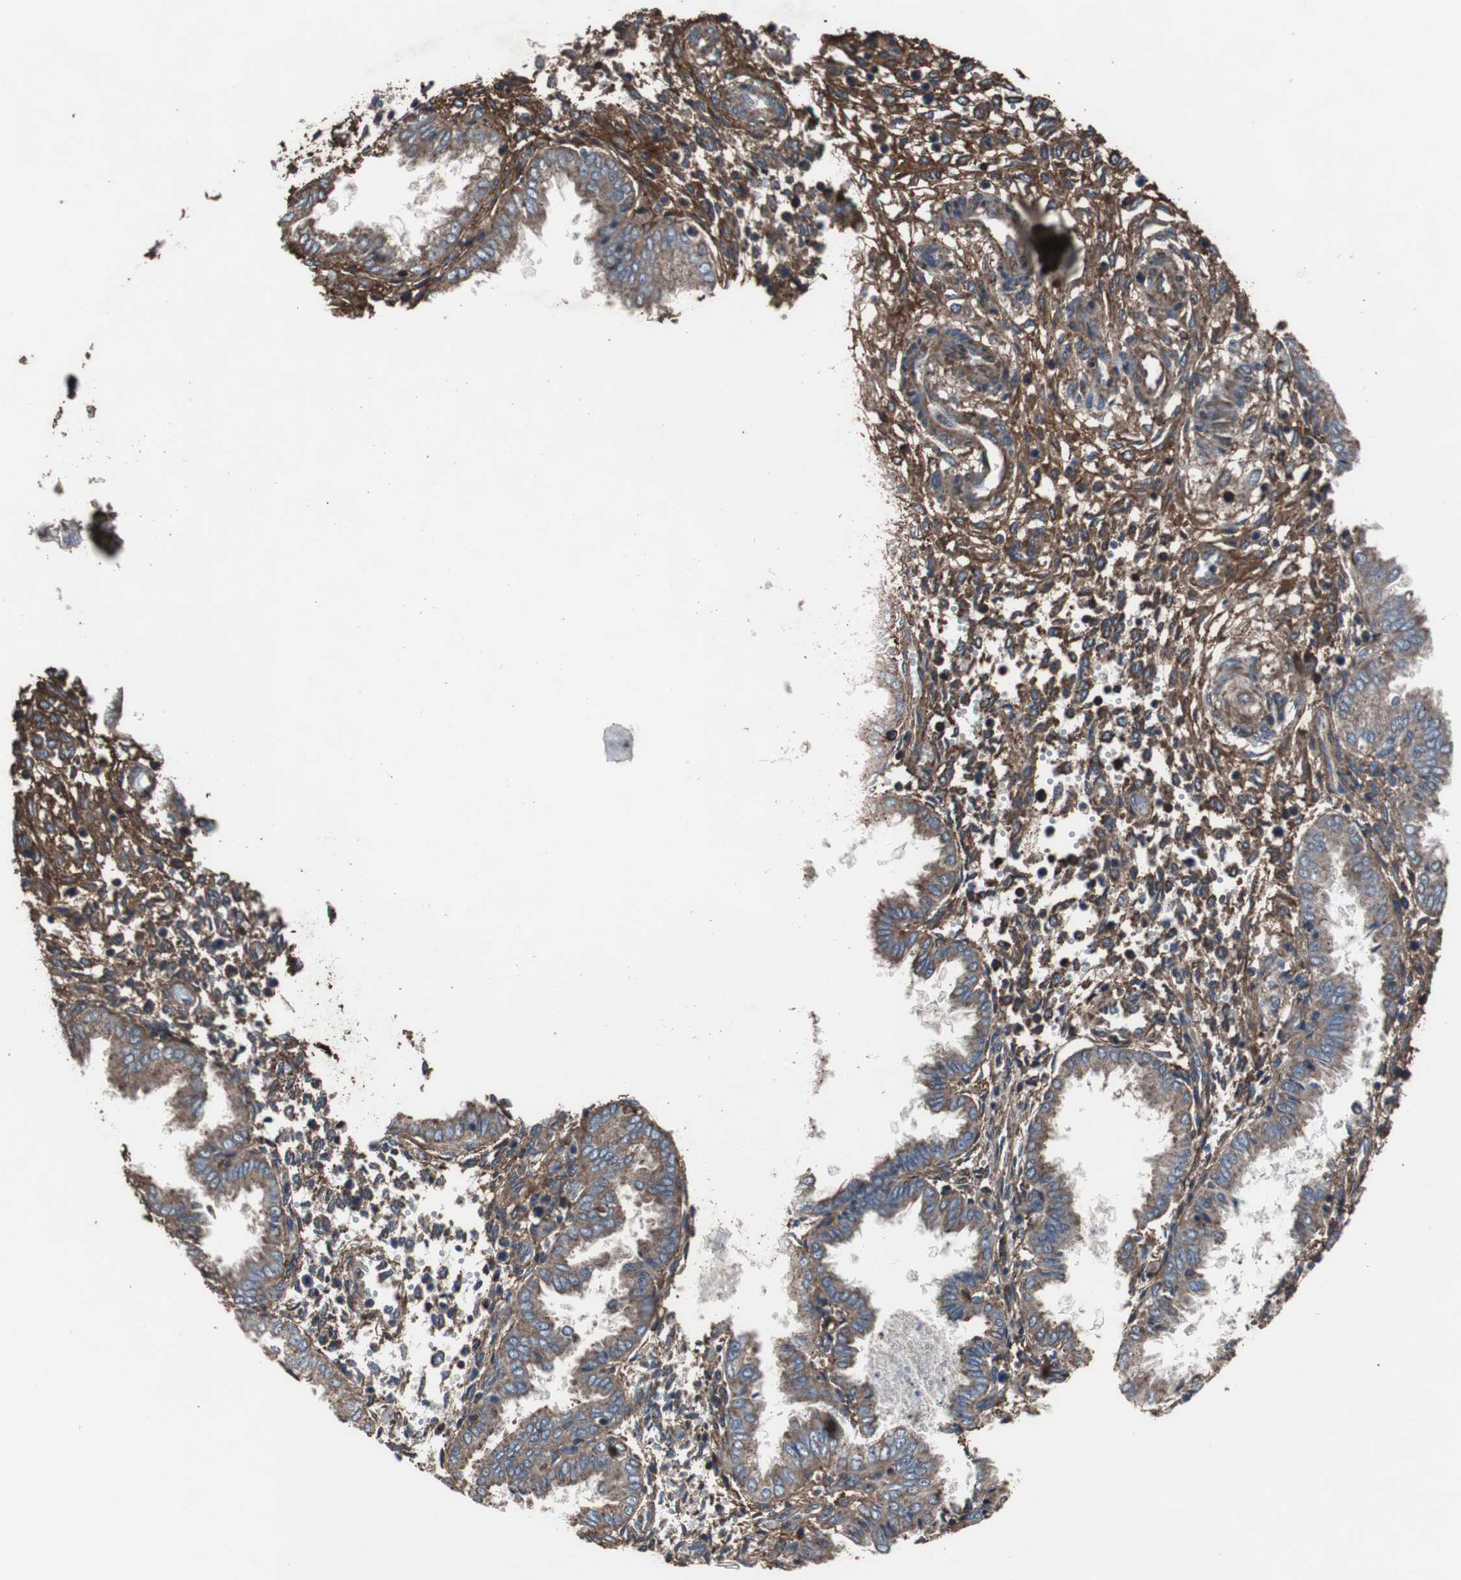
{"staining": {"intensity": "strong", "quantity": "25%-75%", "location": "cytoplasmic/membranous"}, "tissue": "endometrium", "cell_type": "Cells in endometrial stroma", "image_type": "normal", "snomed": [{"axis": "morphology", "description": "Normal tissue, NOS"}, {"axis": "topography", "description": "Endometrium"}], "caption": "A brown stain labels strong cytoplasmic/membranous staining of a protein in cells in endometrial stroma of unremarkable endometrium. The protein is stained brown, and the nuclei are stained in blue (DAB (3,3'-diaminobenzidine) IHC with brightfield microscopy, high magnification).", "gene": "COL6A2", "patient": {"sex": "female", "age": 33}}